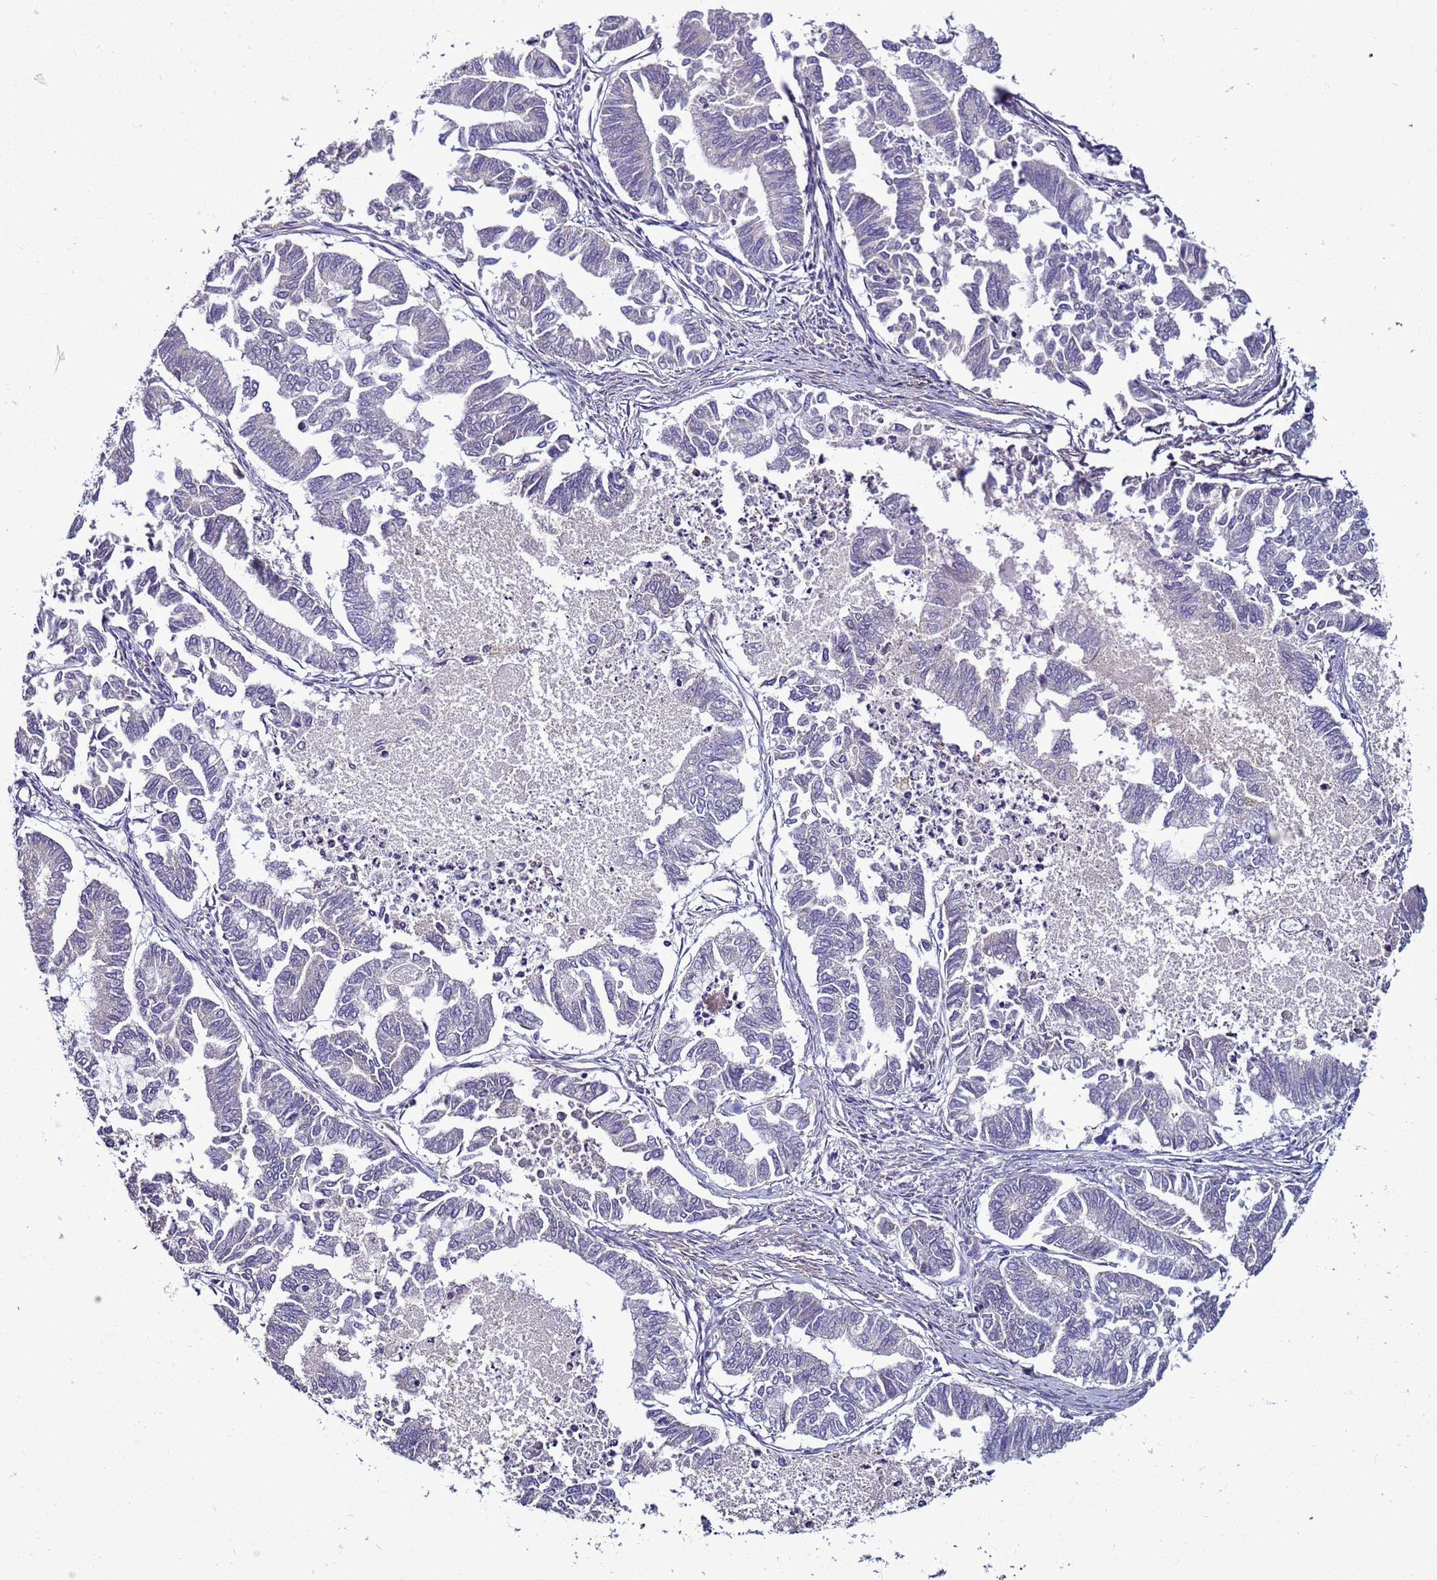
{"staining": {"intensity": "negative", "quantity": "none", "location": "none"}, "tissue": "endometrial cancer", "cell_type": "Tumor cells", "image_type": "cancer", "snomed": [{"axis": "morphology", "description": "Adenocarcinoma, NOS"}, {"axis": "topography", "description": "Endometrium"}], "caption": "Endometrial cancer was stained to show a protein in brown. There is no significant expression in tumor cells. (Stains: DAB IHC with hematoxylin counter stain, Microscopy: brightfield microscopy at high magnification).", "gene": "RABL2B", "patient": {"sex": "female", "age": 79}}